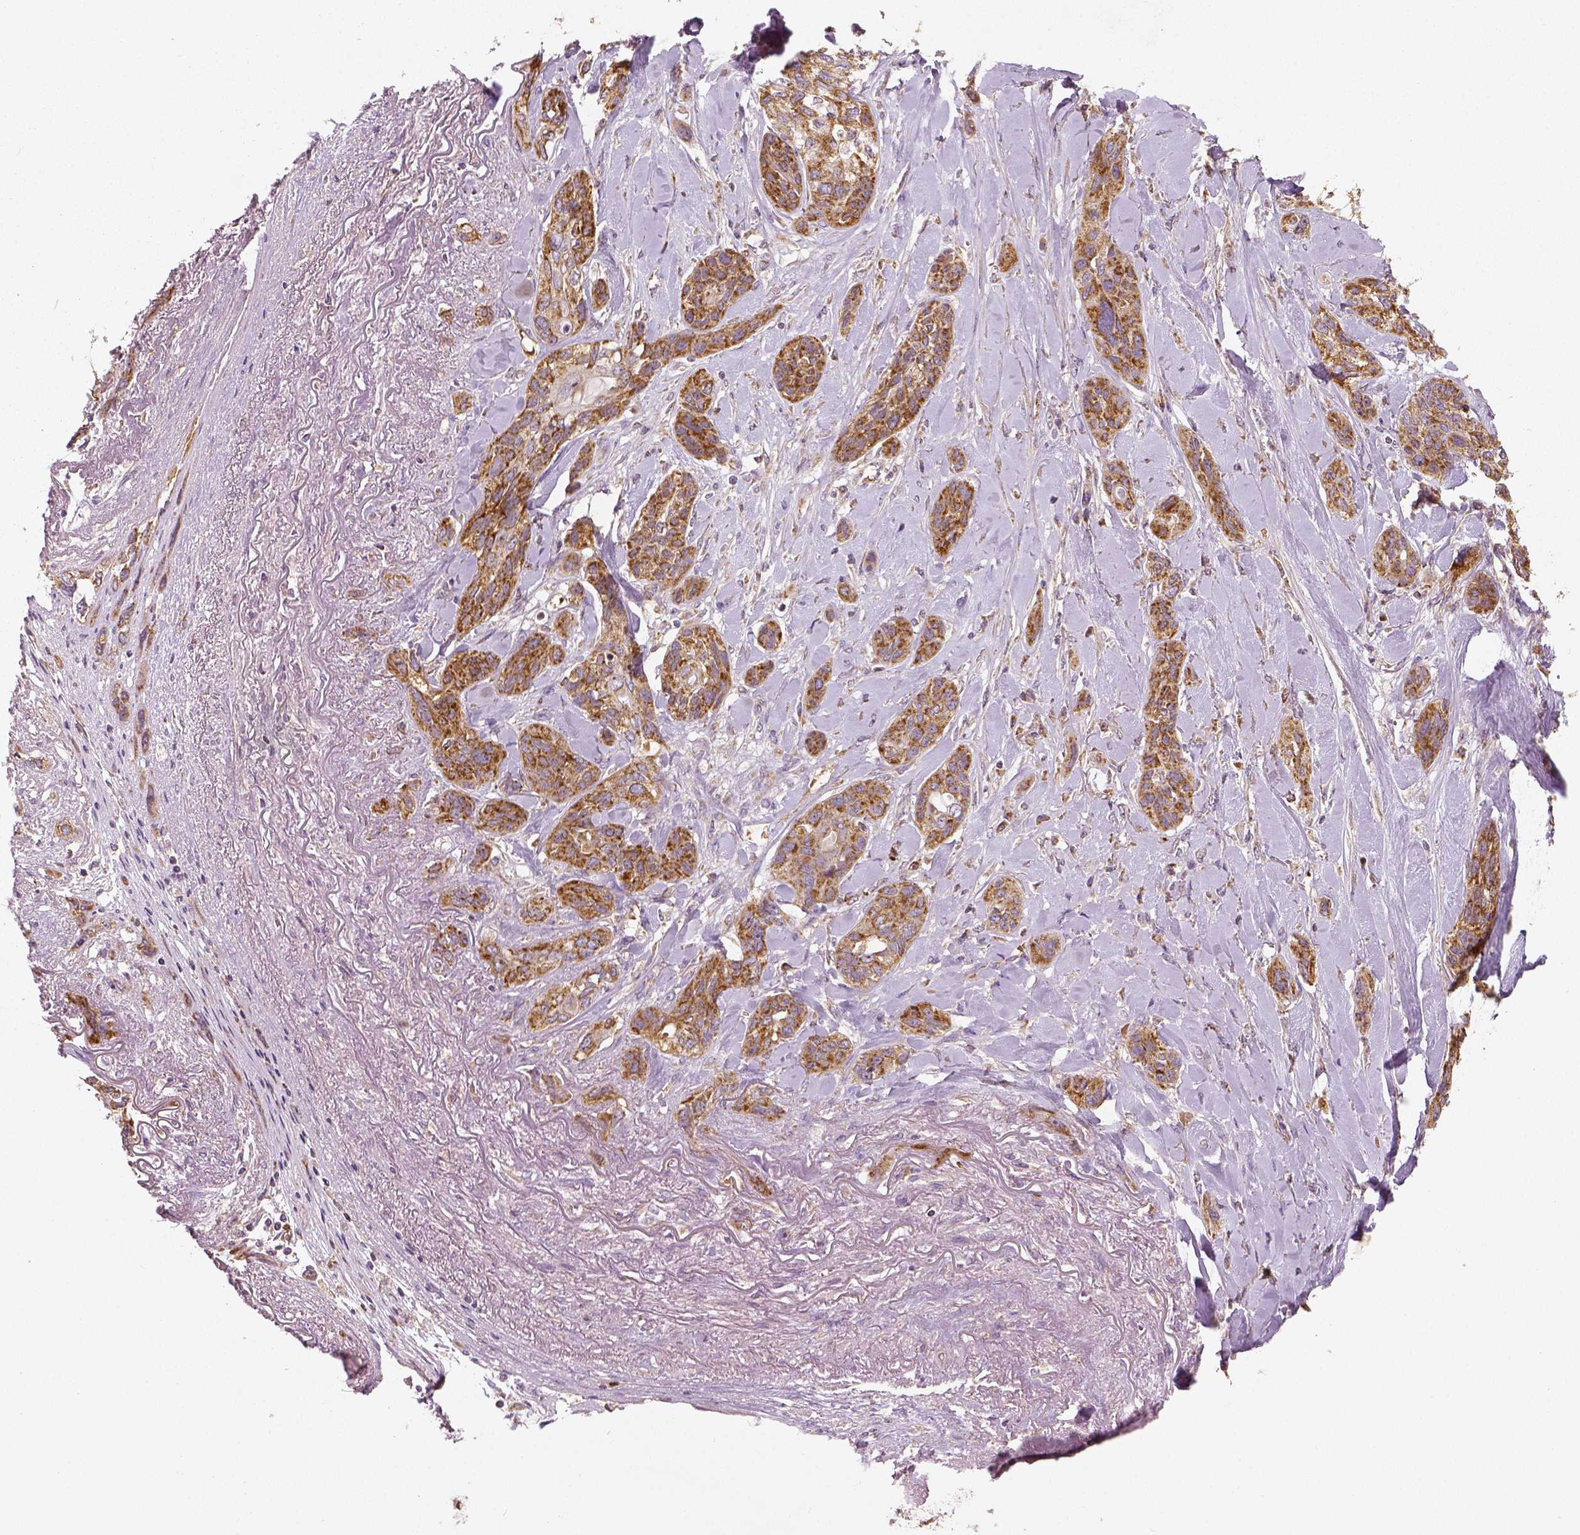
{"staining": {"intensity": "moderate", "quantity": ">75%", "location": "cytoplasmic/membranous"}, "tissue": "lung cancer", "cell_type": "Tumor cells", "image_type": "cancer", "snomed": [{"axis": "morphology", "description": "Squamous cell carcinoma, NOS"}, {"axis": "topography", "description": "Lung"}], "caption": "This is an image of immunohistochemistry (IHC) staining of squamous cell carcinoma (lung), which shows moderate staining in the cytoplasmic/membranous of tumor cells.", "gene": "PGAM5", "patient": {"sex": "female", "age": 70}}